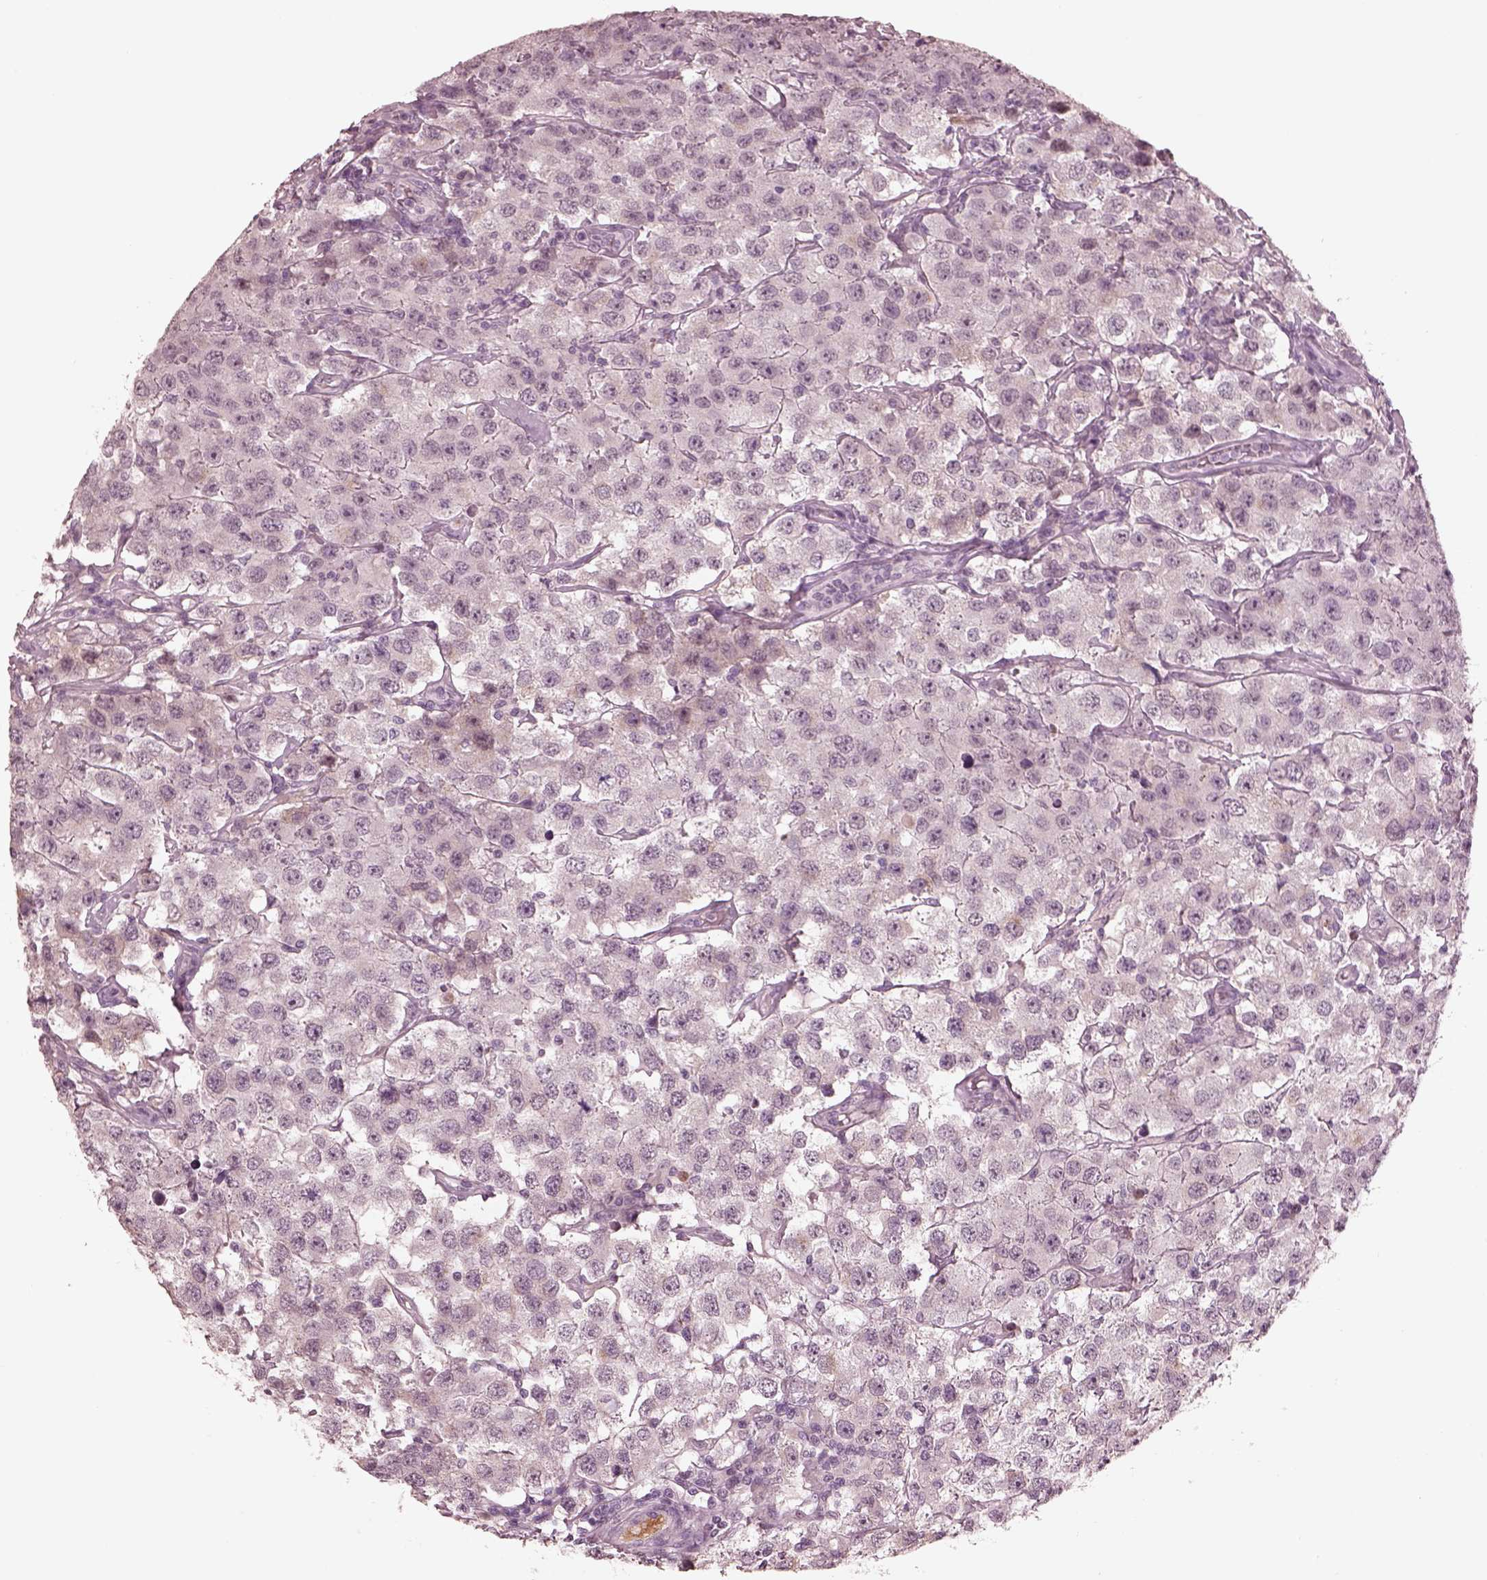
{"staining": {"intensity": "negative", "quantity": "none", "location": "none"}, "tissue": "testis cancer", "cell_type": "Tumor cells", "image_type": "cancer", "snomed": [{"axis": "morphology", "description": "Seminoma, NOS"}, {"axis": "topography", "description": "Testis"}], "caption": "The histopathology image exhibits no staining of tumor cells in testis cancer (seminoma).", "gene": "KCNA2", "patient": {"sex": "male", "age": 52}}